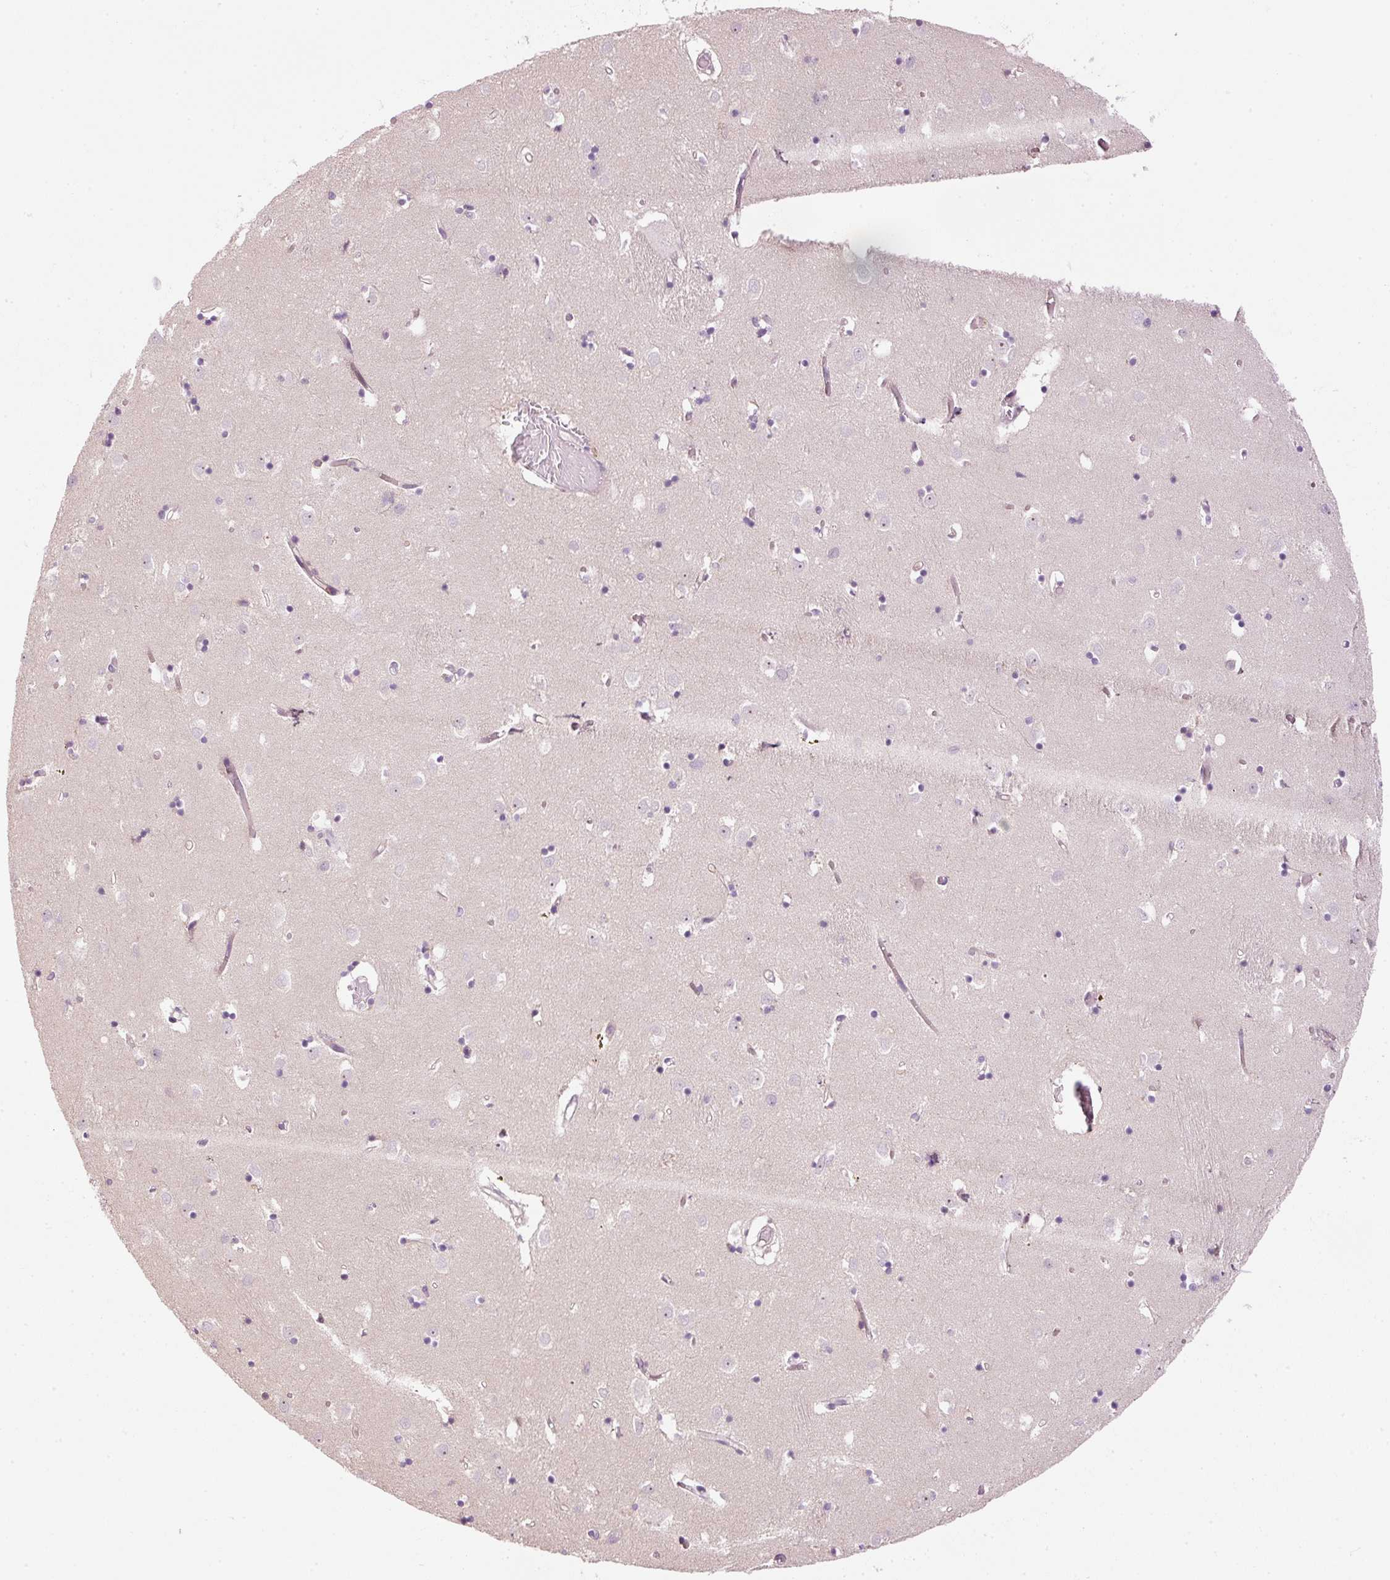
{"staining": {"intensity": "negative", "quantity": "none", "location": "none"}, "tissue": "caudate", "cell_type": "Glial cells", "image_type": "normal", "snomed": [{"axis": "morphology", "description": "Normal tissue, NOS"}, {"axis": "topography", "description": "Lateral ventricle wall"}], "caption": "This photomicrograph is of benign caudate stained with immunohistochemistry to label a protein in brown with the nuclei are counter-stained blue. There is no positivity in glial cells. (Brightfield microscopy of DAB IHC at high magnification).", "gene": "SIPA1", "patient": {"sex": "male", "age": 70}}